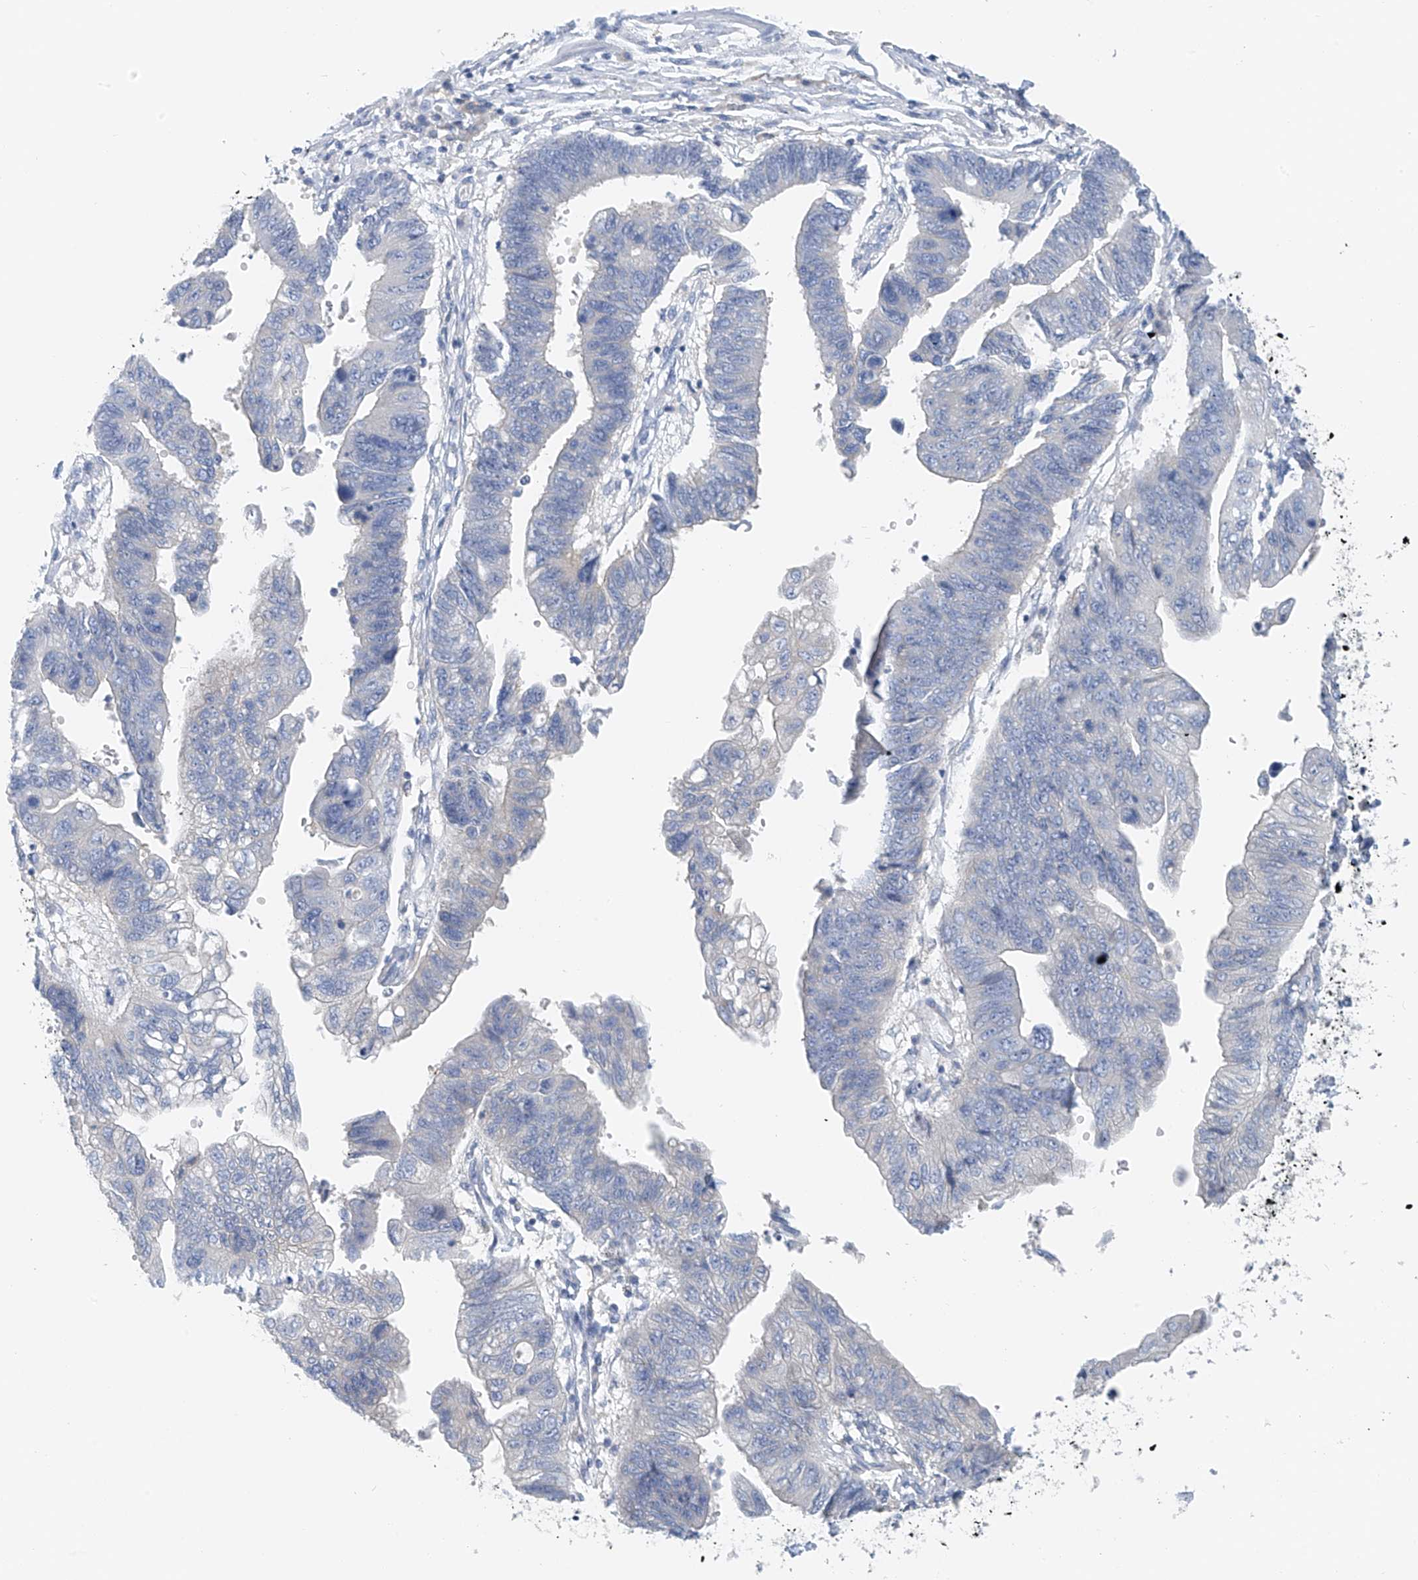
{"staining": {"intensity": "negative", "quantity": "none", "location": "none"}, "tissue": "stomach cancer", "cell_type": "Tumor cells", "image_type": "cancer", "snomed": [{"axis": "morphology", "description": "Adenocarcinoma, NOS"}, {"axis": "topography", "description": "Stomach"}], "caption": "DAB (3,3'-diaminobenzidine) immunohistochemical staining of stomach cancer displays no significant expression in tumor cells.", "gene": "POMGNT2", "patient": {"sex": "male", "age": 59}}